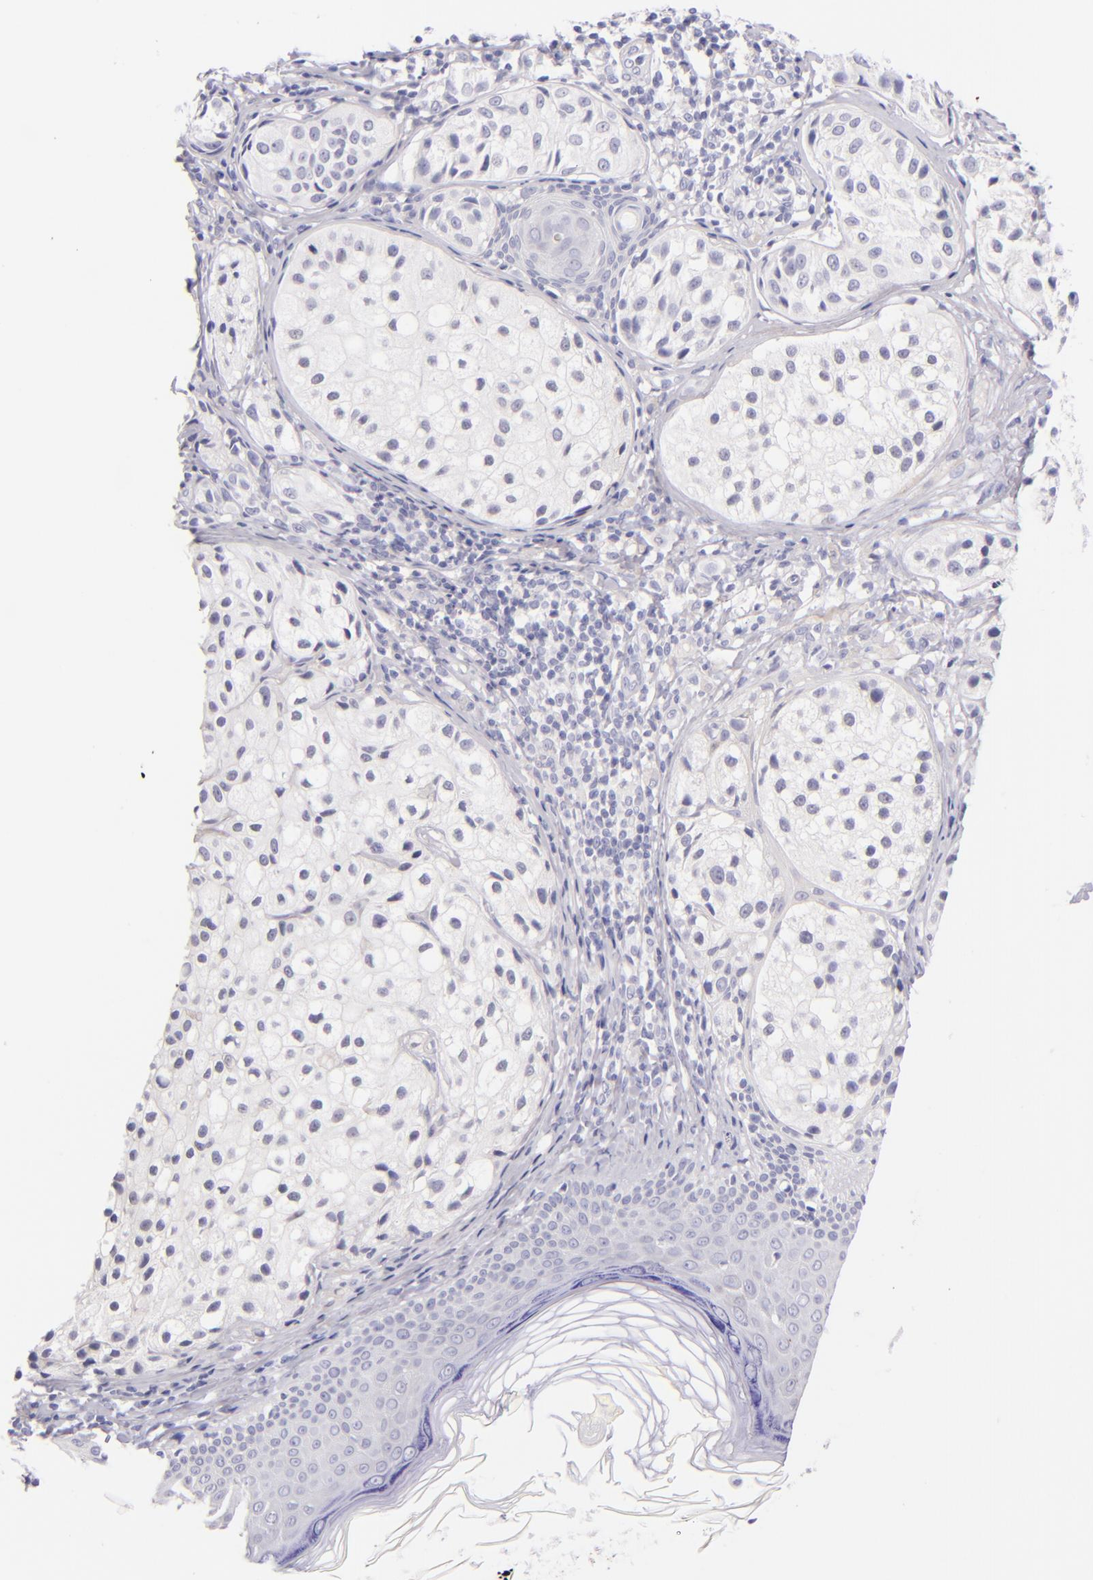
{"staining": {"intensity": "negative", "quantity": "none", "location": "none"}, "tissue": "melanoma", "cell_type": "Tumor cells", "image_type": "cancer", "snomed": [{"axis": "morphology", "description": "Malignant melanoma, NOS"}, {"axis": "topography", "description": "Skin"}], "caption": "The photomicrograph demonstrates no significant positivity in tumor cells of malignant melanoma.", "gene": "SDC1", "patient": {"sex": "male", "age": 23}}